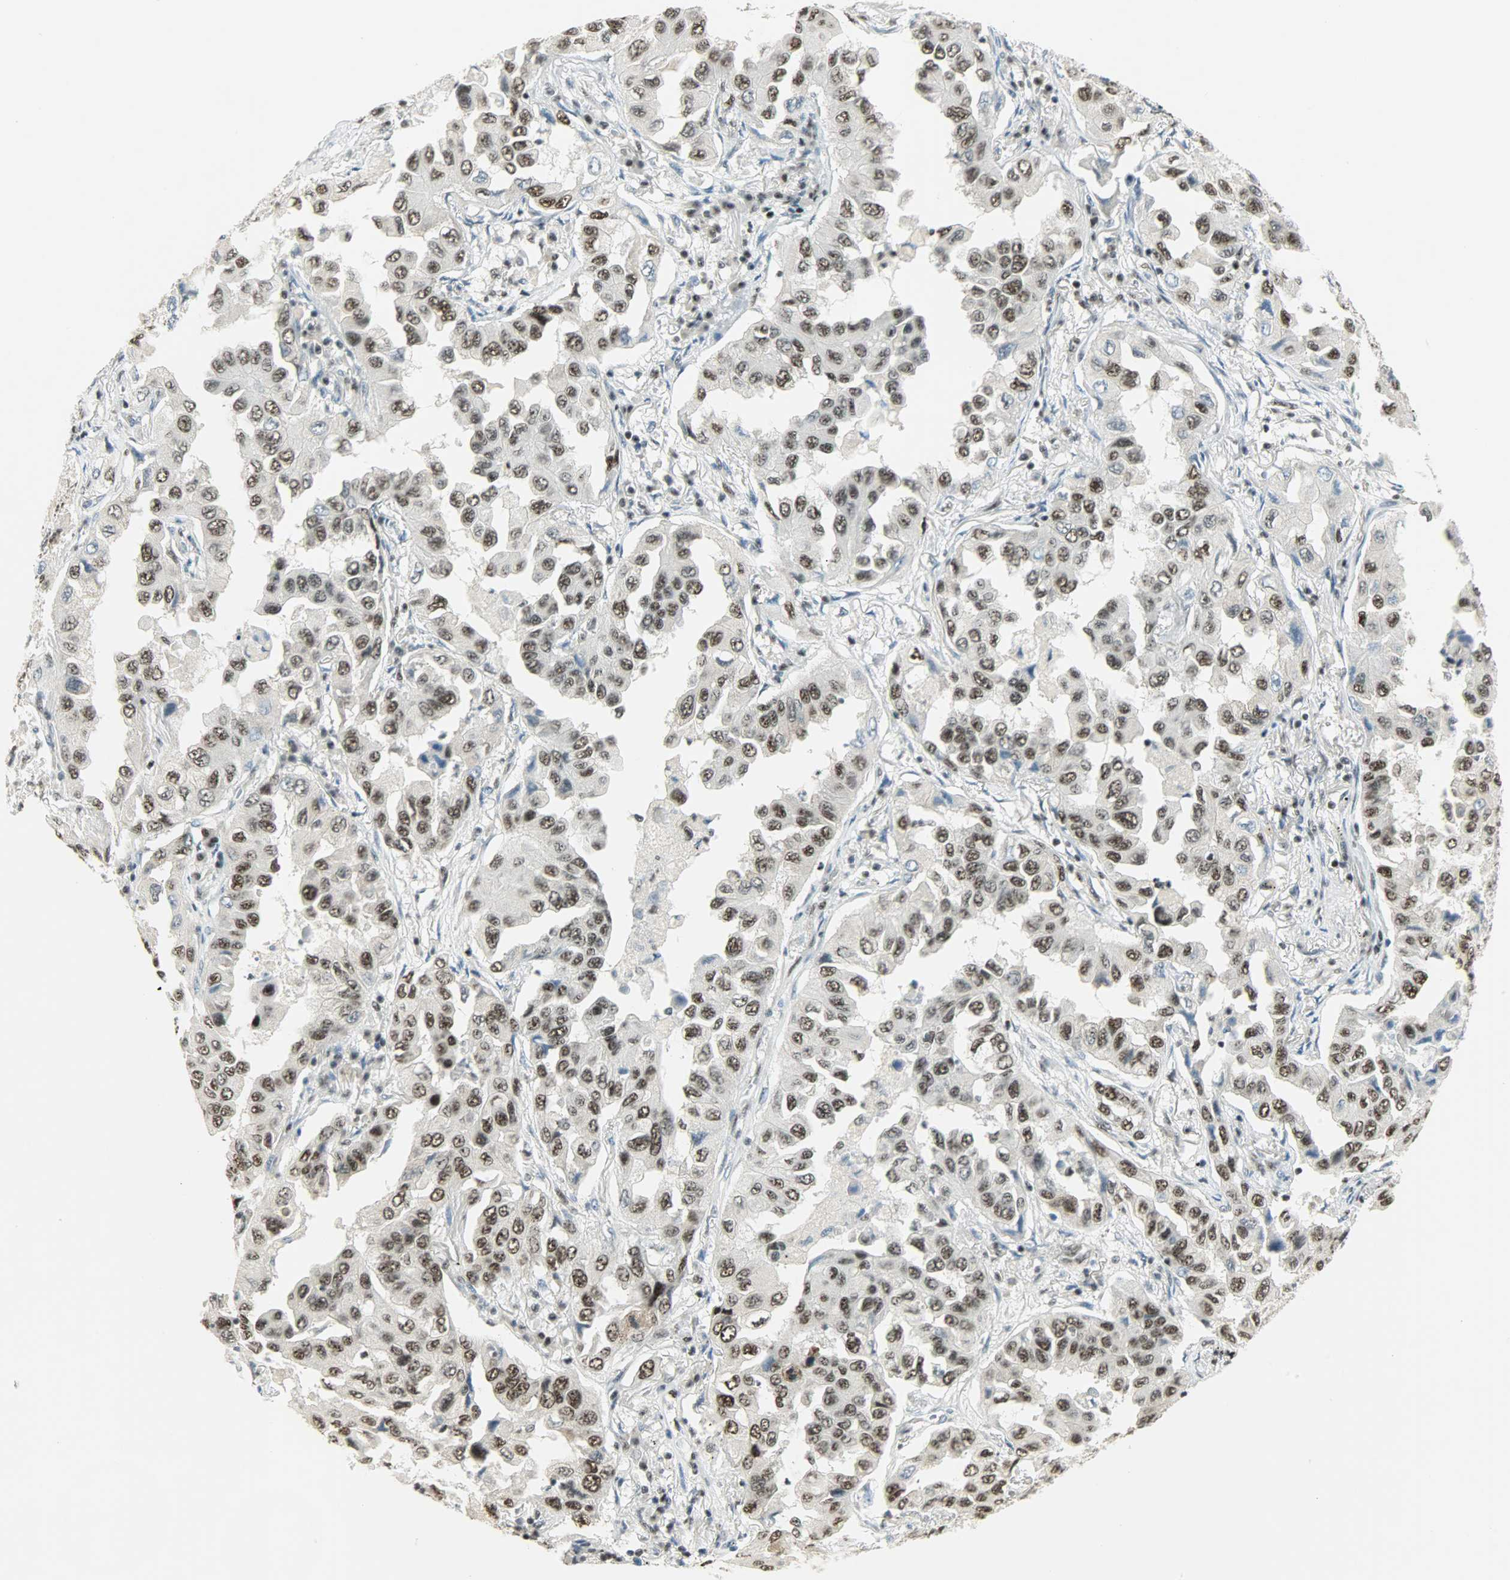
{"staining": {"intensity": "strong", "quantity": ">75%", "location": "nuclear"}, "tissue": "lung cancer", "cell_type": "Tumor cells", "image_type": "cancer", "snomed": [{"axis": "morphology", "description": "Adenocarcinoma, NOS"}, {"axis": "topography", "description": "Lung"}], "caption": "Adenocarcinoma (lung) stained with a protein marker reveals strong staining in tumor cells.", "gene": "SUGP1", "patient": {"sex": "female", "age": 65}}